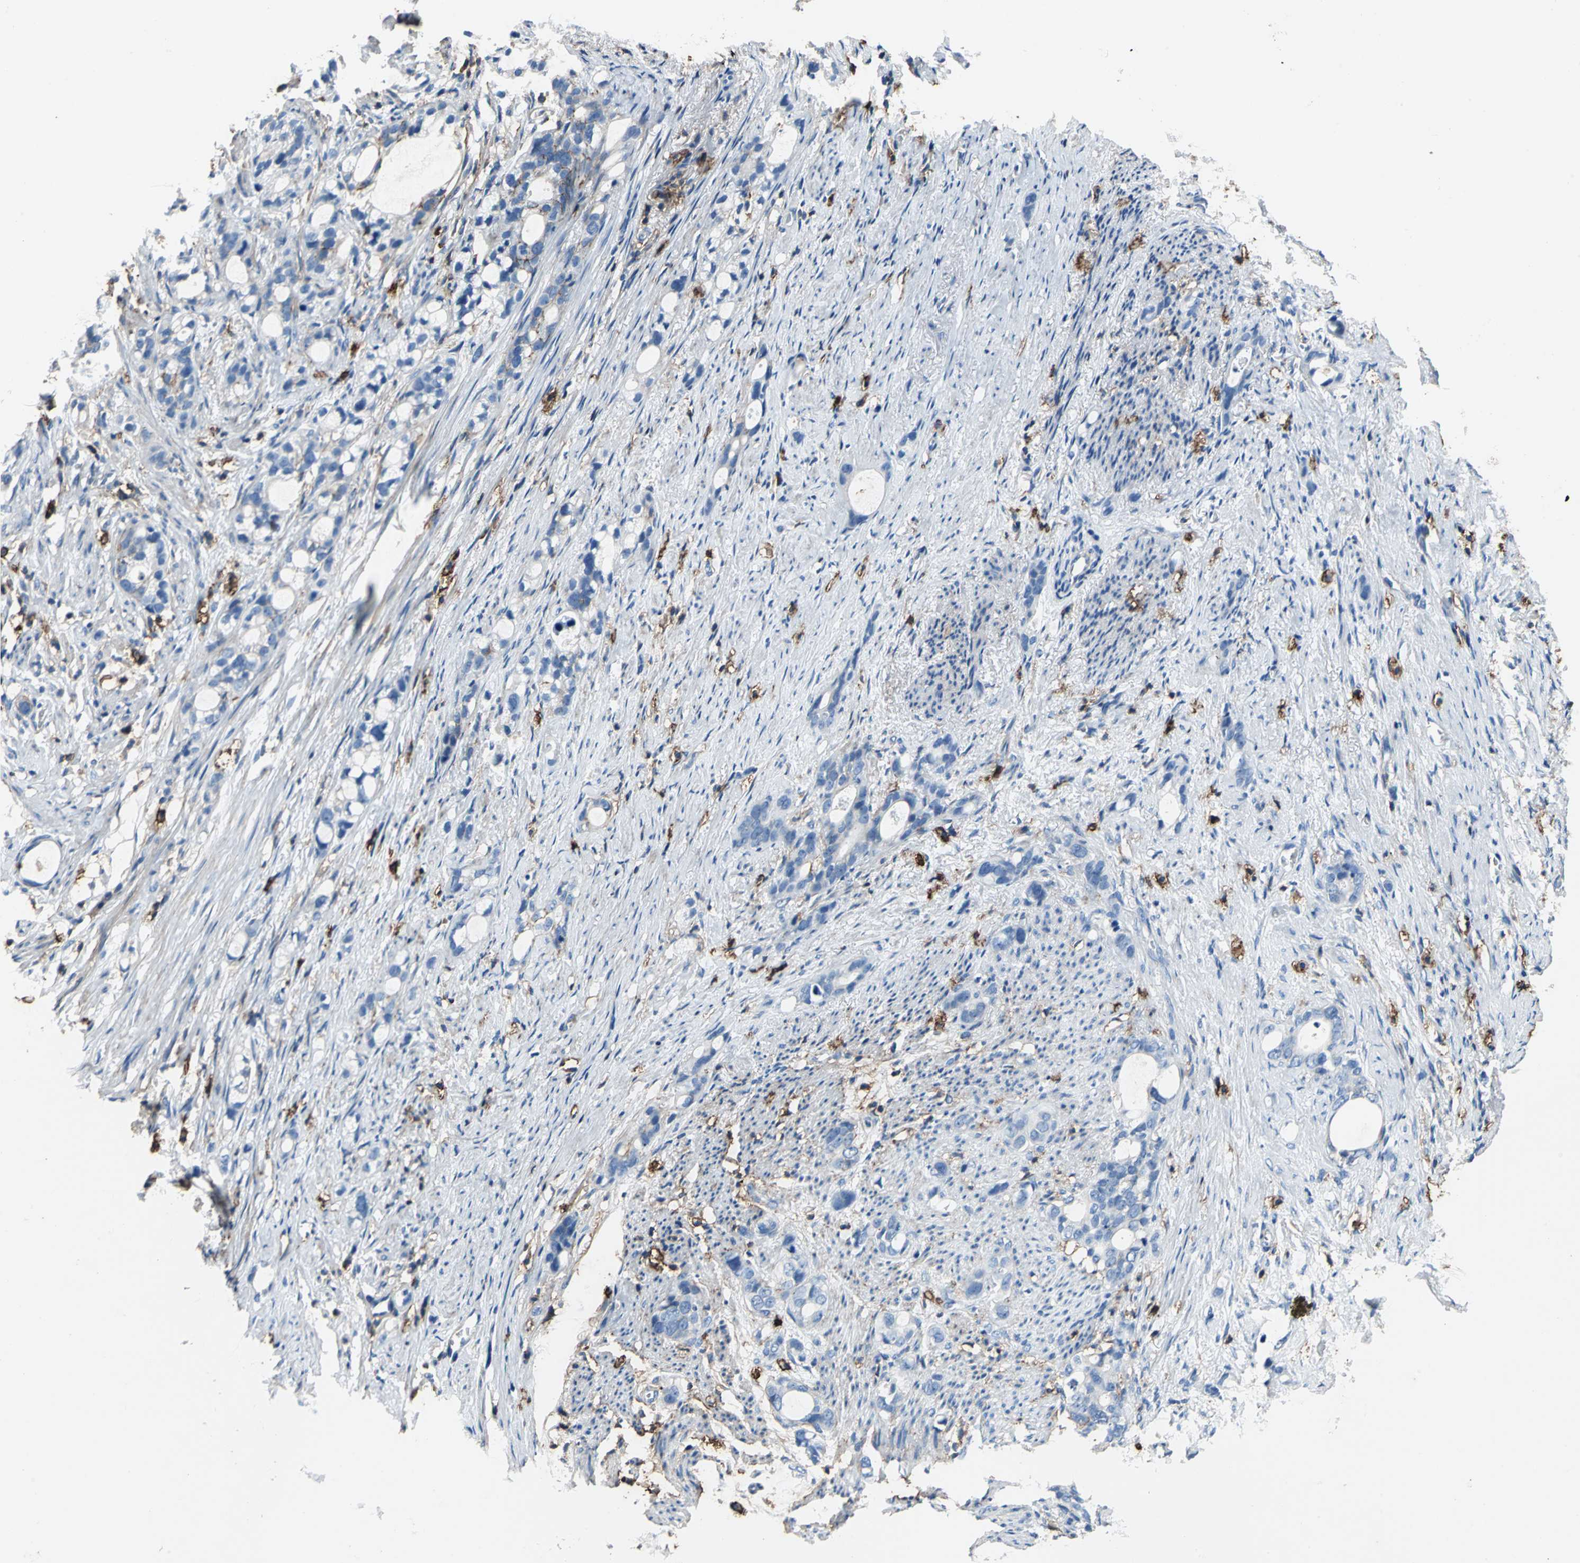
{"staining": {"intensity": "negative", "quantity": "none", "location": "none"}, "tissue": "stomach cancer", "cell_type": "Tumor cells", "image_type": "cancer", "snomed": [{"axis": "morphology", "description": "Adenocarcinoma, NOS"}, {"axis": "topography", "description": "Stomach"}], "caption": "IHC of adenocarcinoma (stomach) demonstrates no expression in tumor cells.", "gene": "CD44", "patient": {"sex": "female", "age": 75}}